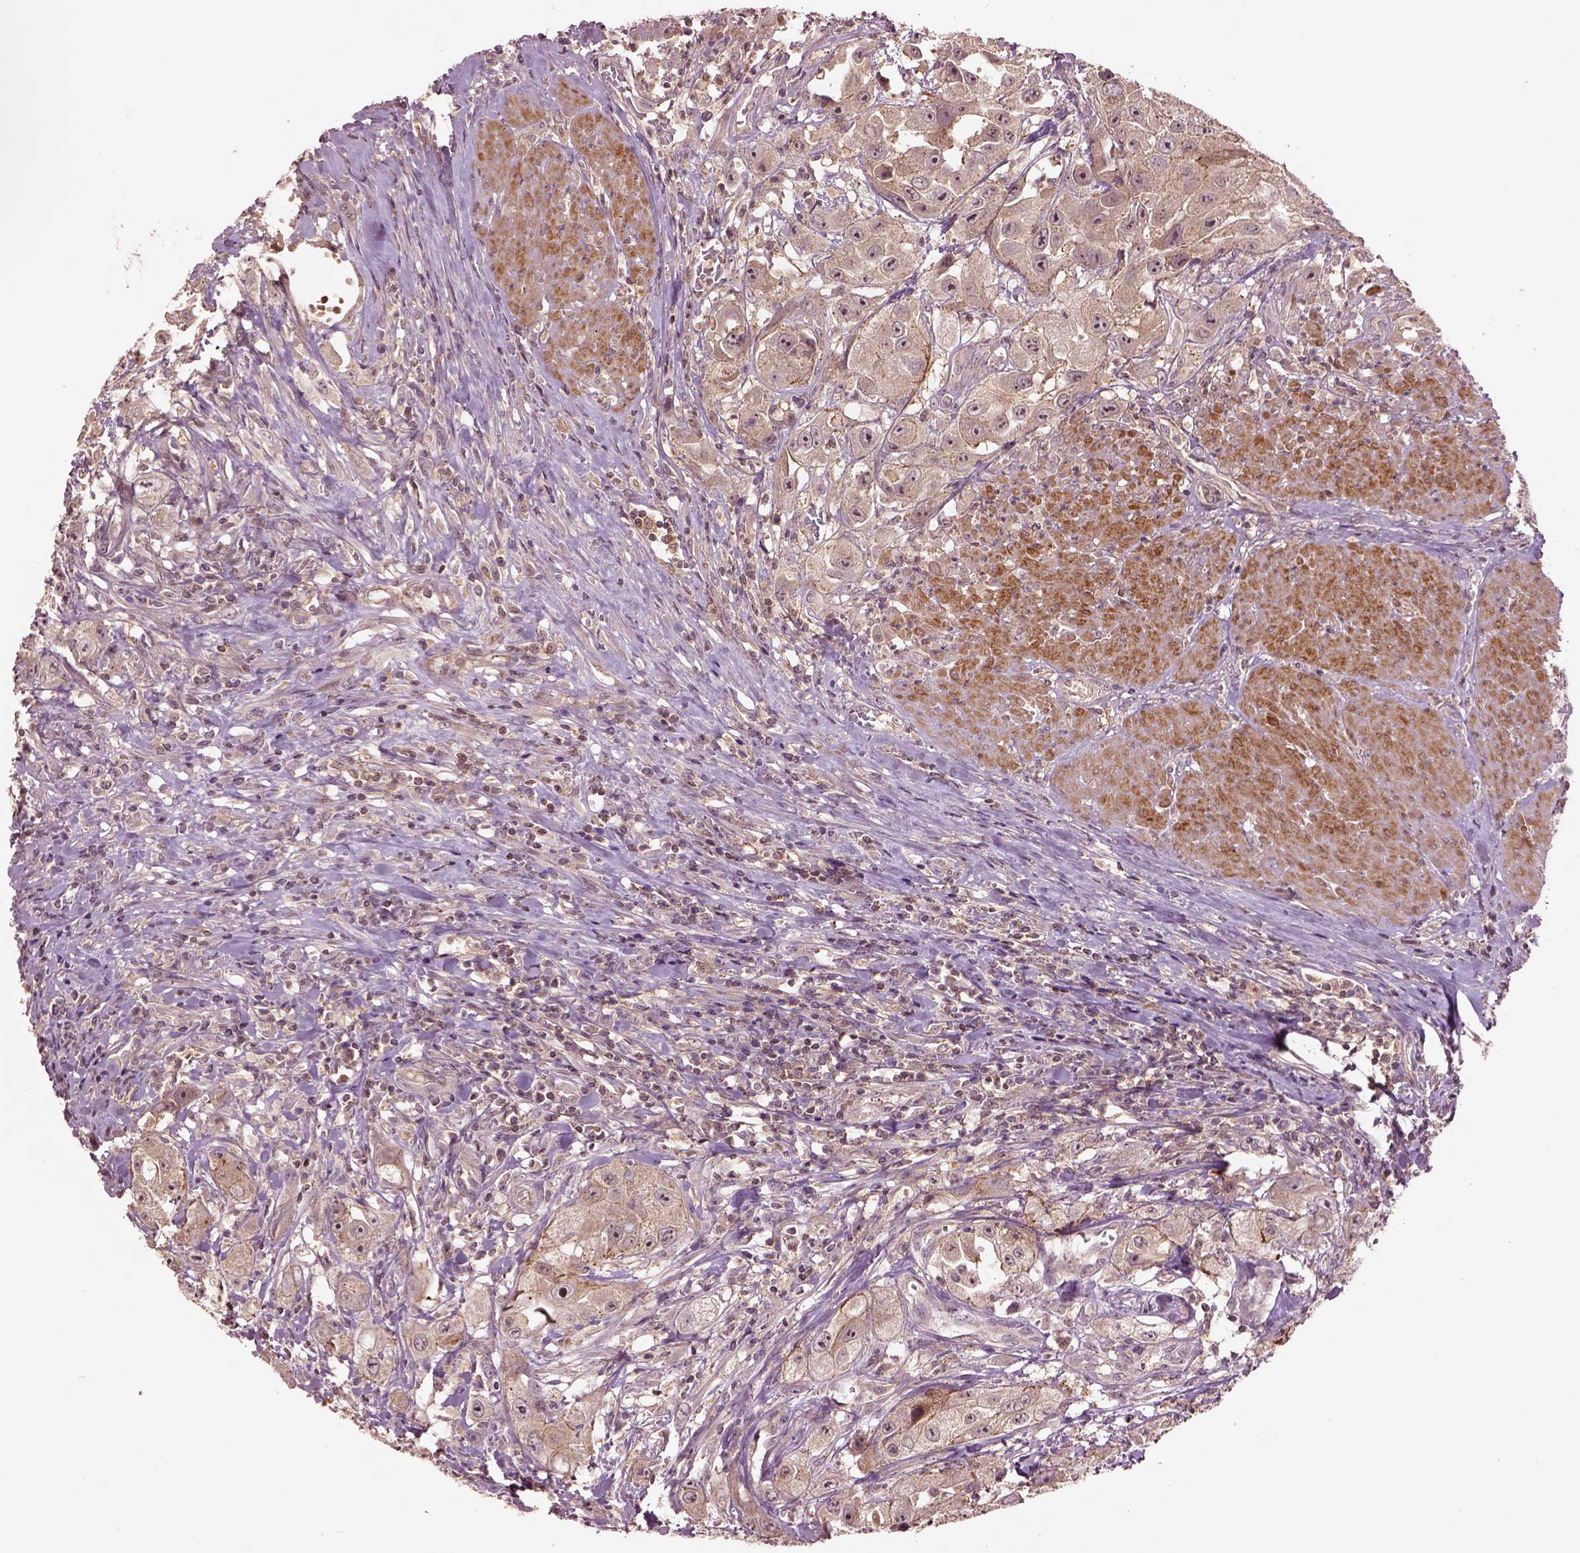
{"staining": {"intensity": "weak", "quantity": ">75%", "location": "cytoplasmic/membranous"}, "tissue": "urothelial cancer", "cell_type": "Tumor cells", "image_type": "cancer", "snomed": [{"axis": "morphology", "description": "Urothelial carcinoma, High grade"}, {"axis": "topography", "description": "Urinary bladder"}], "caption": "Protein staining of urothelial cancer tissue displays weak cytoplasmic/membranous expression in about >75% of tumor cells.", "gene": "MTHFS", "patient": {"sex": "male", "age": 79}}